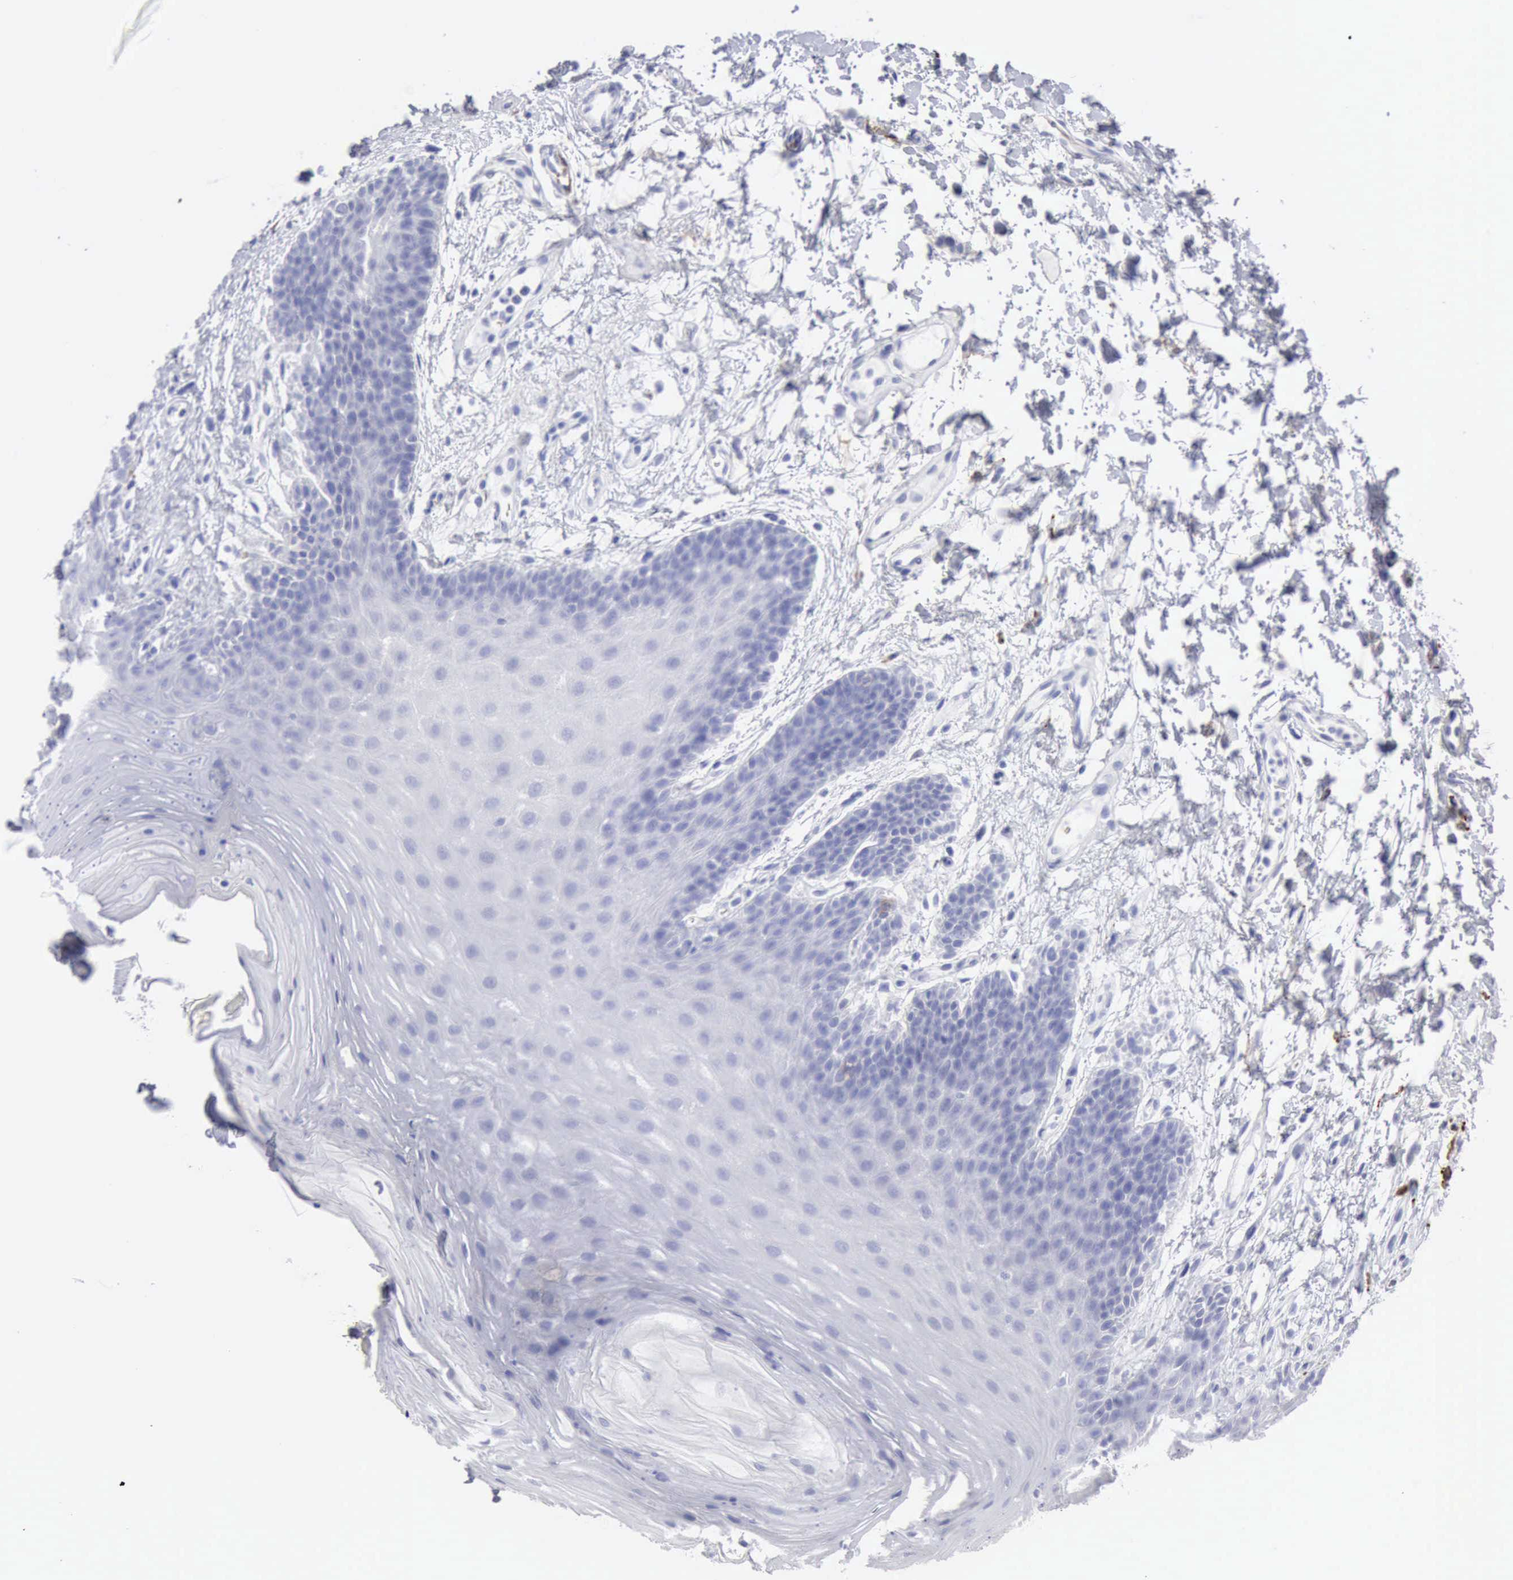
{"staining": {"intensity": "negative", "quantity": "none", "location": "none"}, "tissue": "oral mucosa", "cell_type": "Squamous epithelial cells", "image_type": "normal", "snomed": [{"axis": "morphology", "description": "Normal tissue, NOS"}, {"axis": "topography", "description": "Oral tissue"}], "caption": "IHC micrograph of benign oral mucosa: human oral mucosa stained with DAB (3,3'-diaminobenzidine) displays no significant protein staining in squamous epithelial cells.", "gene": "NCAM1", "patient": {"sex": "male", "age": 62}}